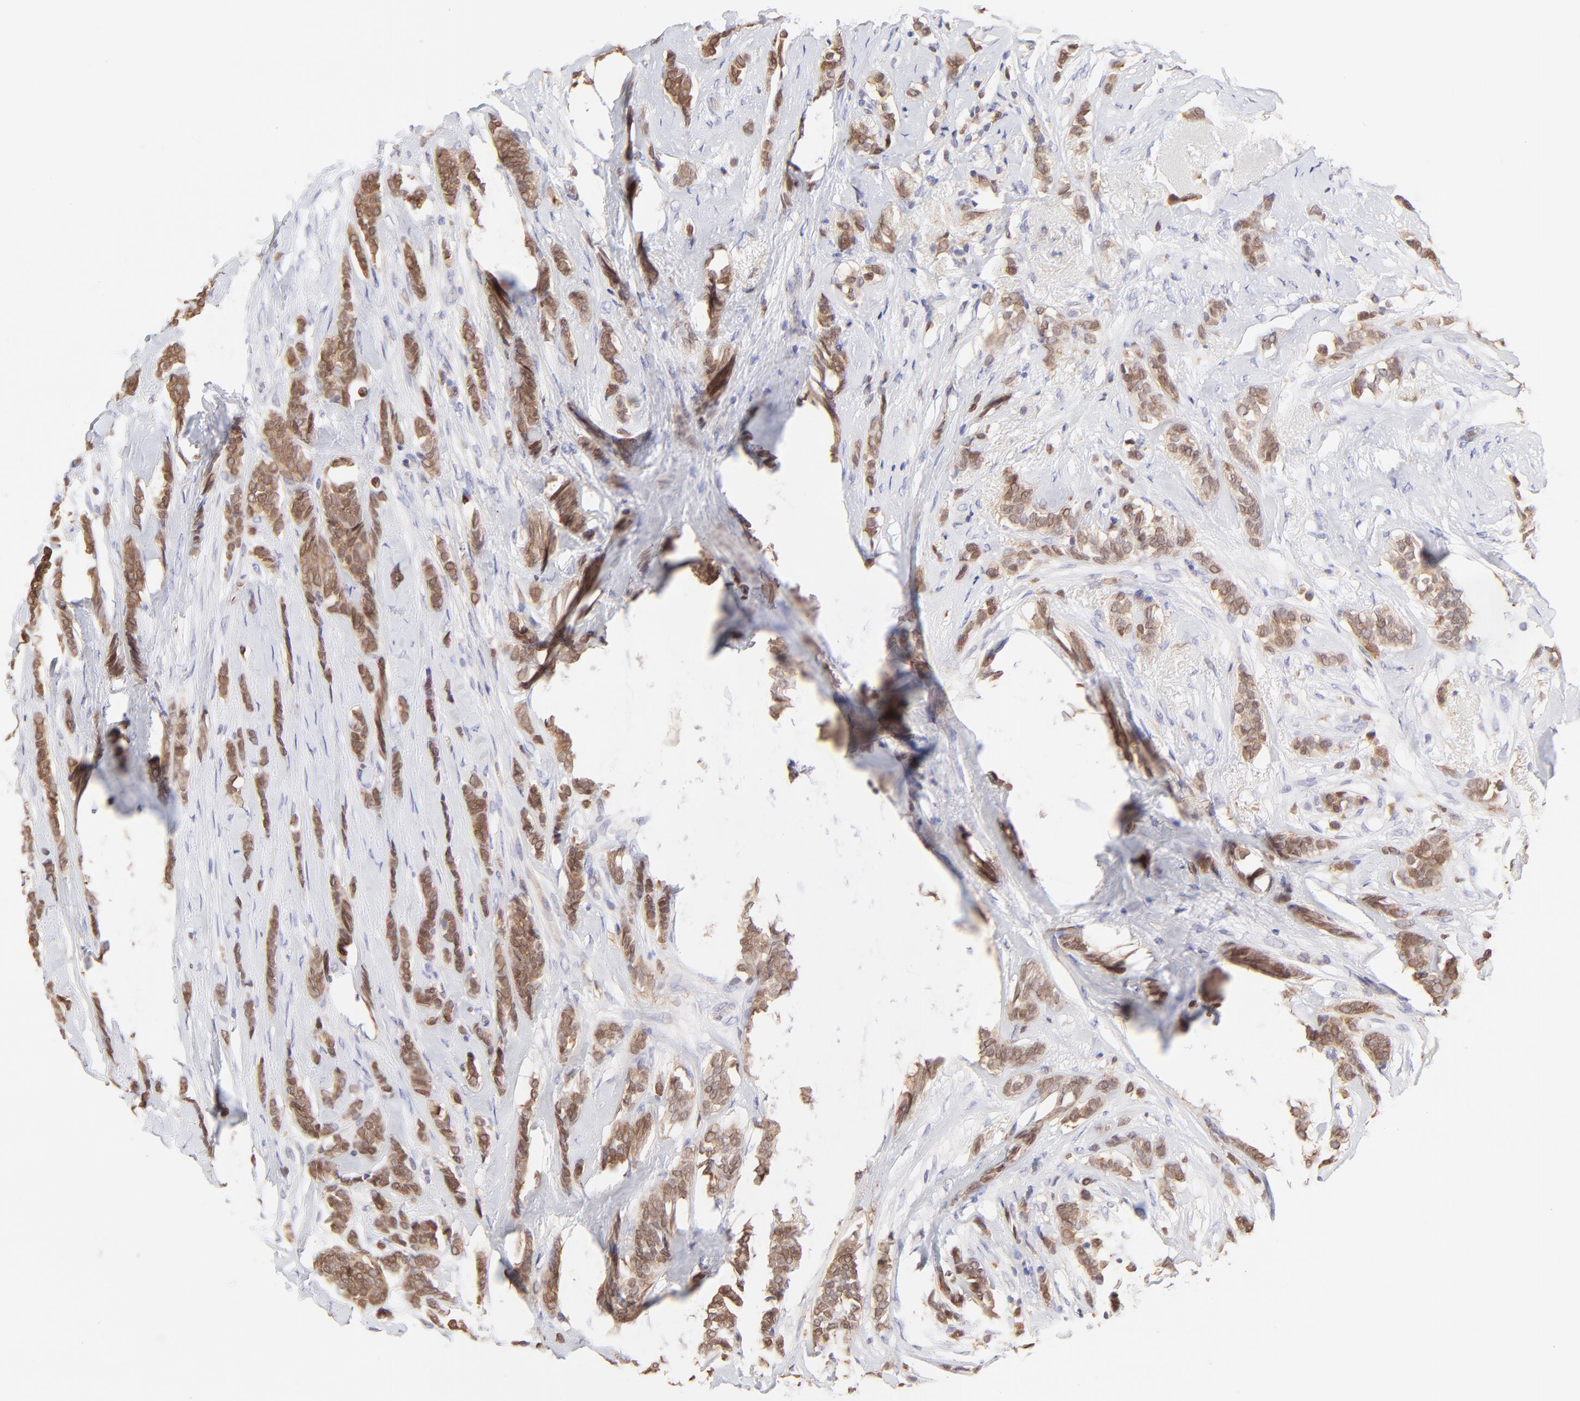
{"staining": {"intensity": "moderate", "quantity": ">75%", "location": "cytoplasmic/membranous"}, "tissue": "breast cancer", "cell_type": "Tumor cells", "image_type": "cancer", "snomed": [{"axis": "morphology", "description": "Lobular carcinoma"}, {"axis": "topography", "description": "Breast"}], "caption": "This is a histology image of immunohistochemistry (IHC) staining of breast lobular carcinoma, which shows moderate staining in the cytoplasmic/membranous of tumor cells.", "gene": "HYAL1", "patient": {"sex": "female", "age": 56}}